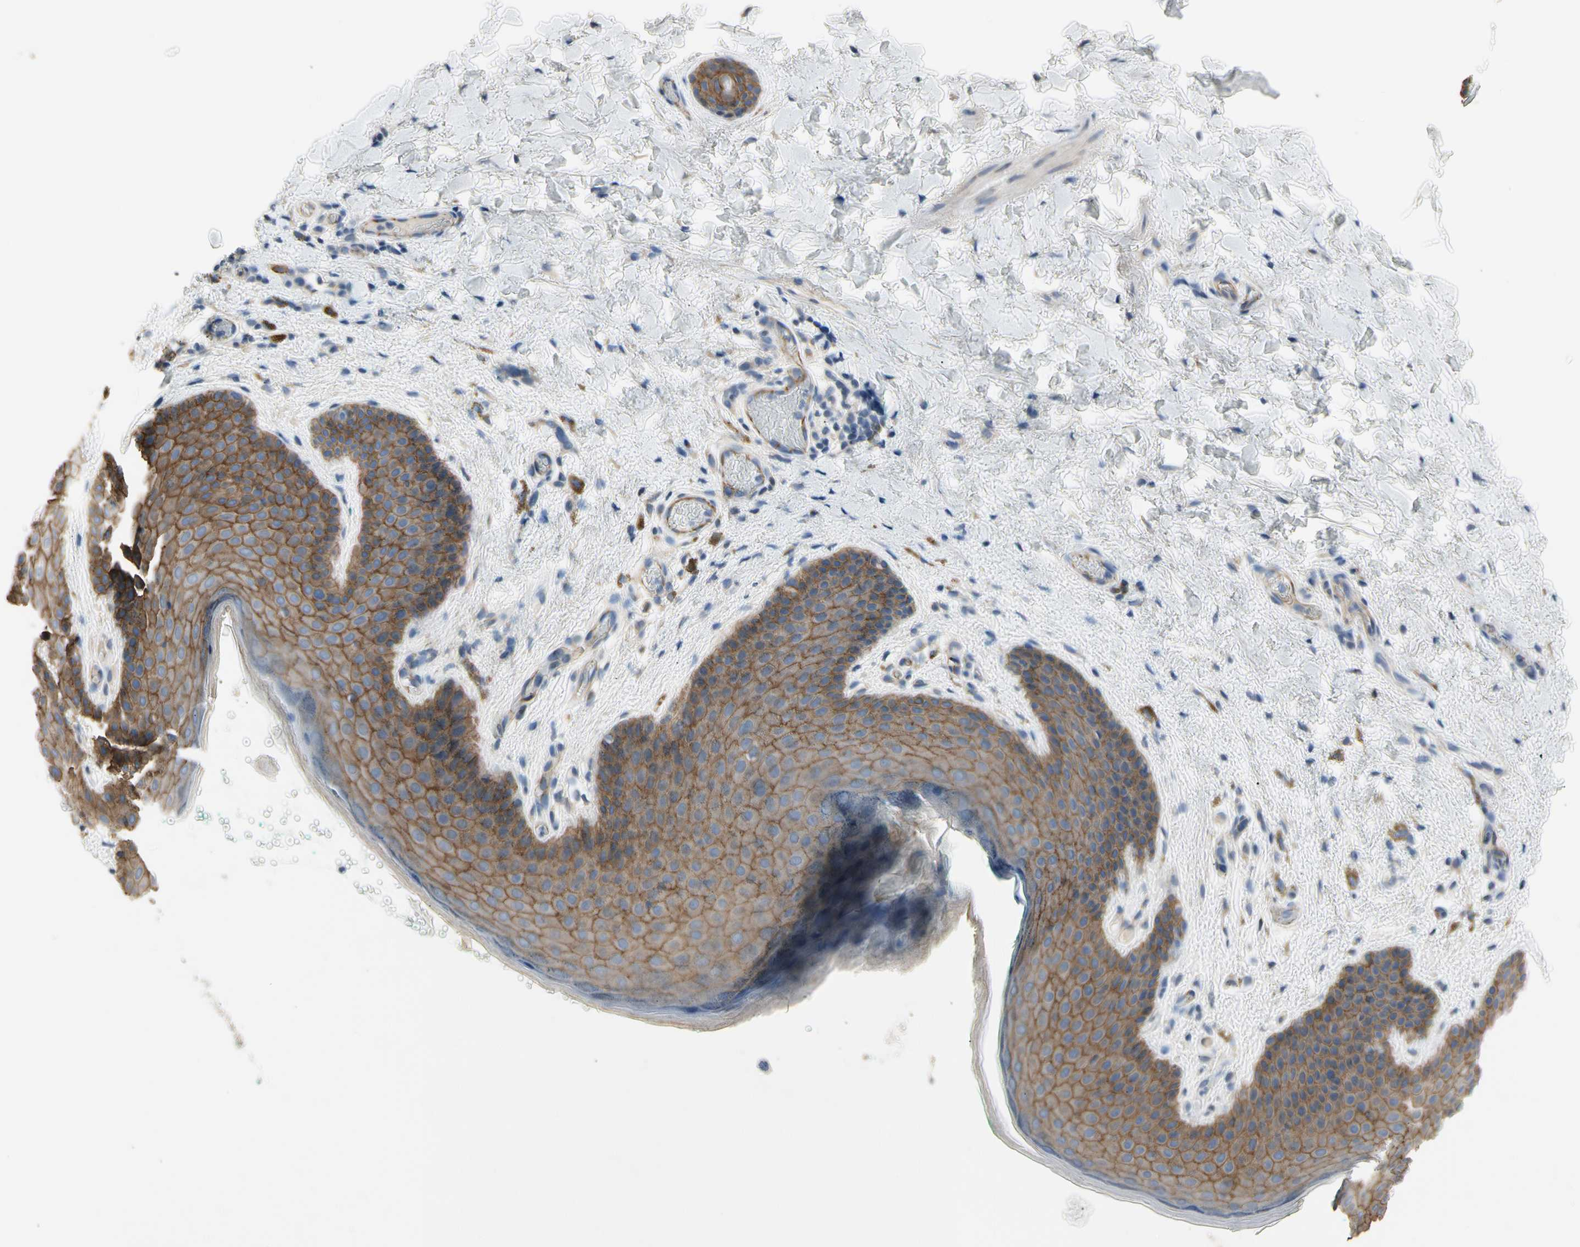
{"staining": {"intensity": "weak", "quantity": "25%-75%", "location": "cytoplasmic/membranous"}, "tissue": "skin", "cell_type": "Epidermal cells", "image_type": "normal", "snomed": [{"axis": "morphology", "description": "Normal tissue, NOS"}, {"axis": "topography", "description": "Anal"}], "caption": "IHC histopathology image of benign skin: skin stained using IHC exhibits low levels of weak protein expression localized specifically in the cytoplasmic/membranous of epidermal cells, appearing as a cytoplasmic/membranous brown color.", "gene": "LGR6", "patient": {"sex": "male", "age": 74}}